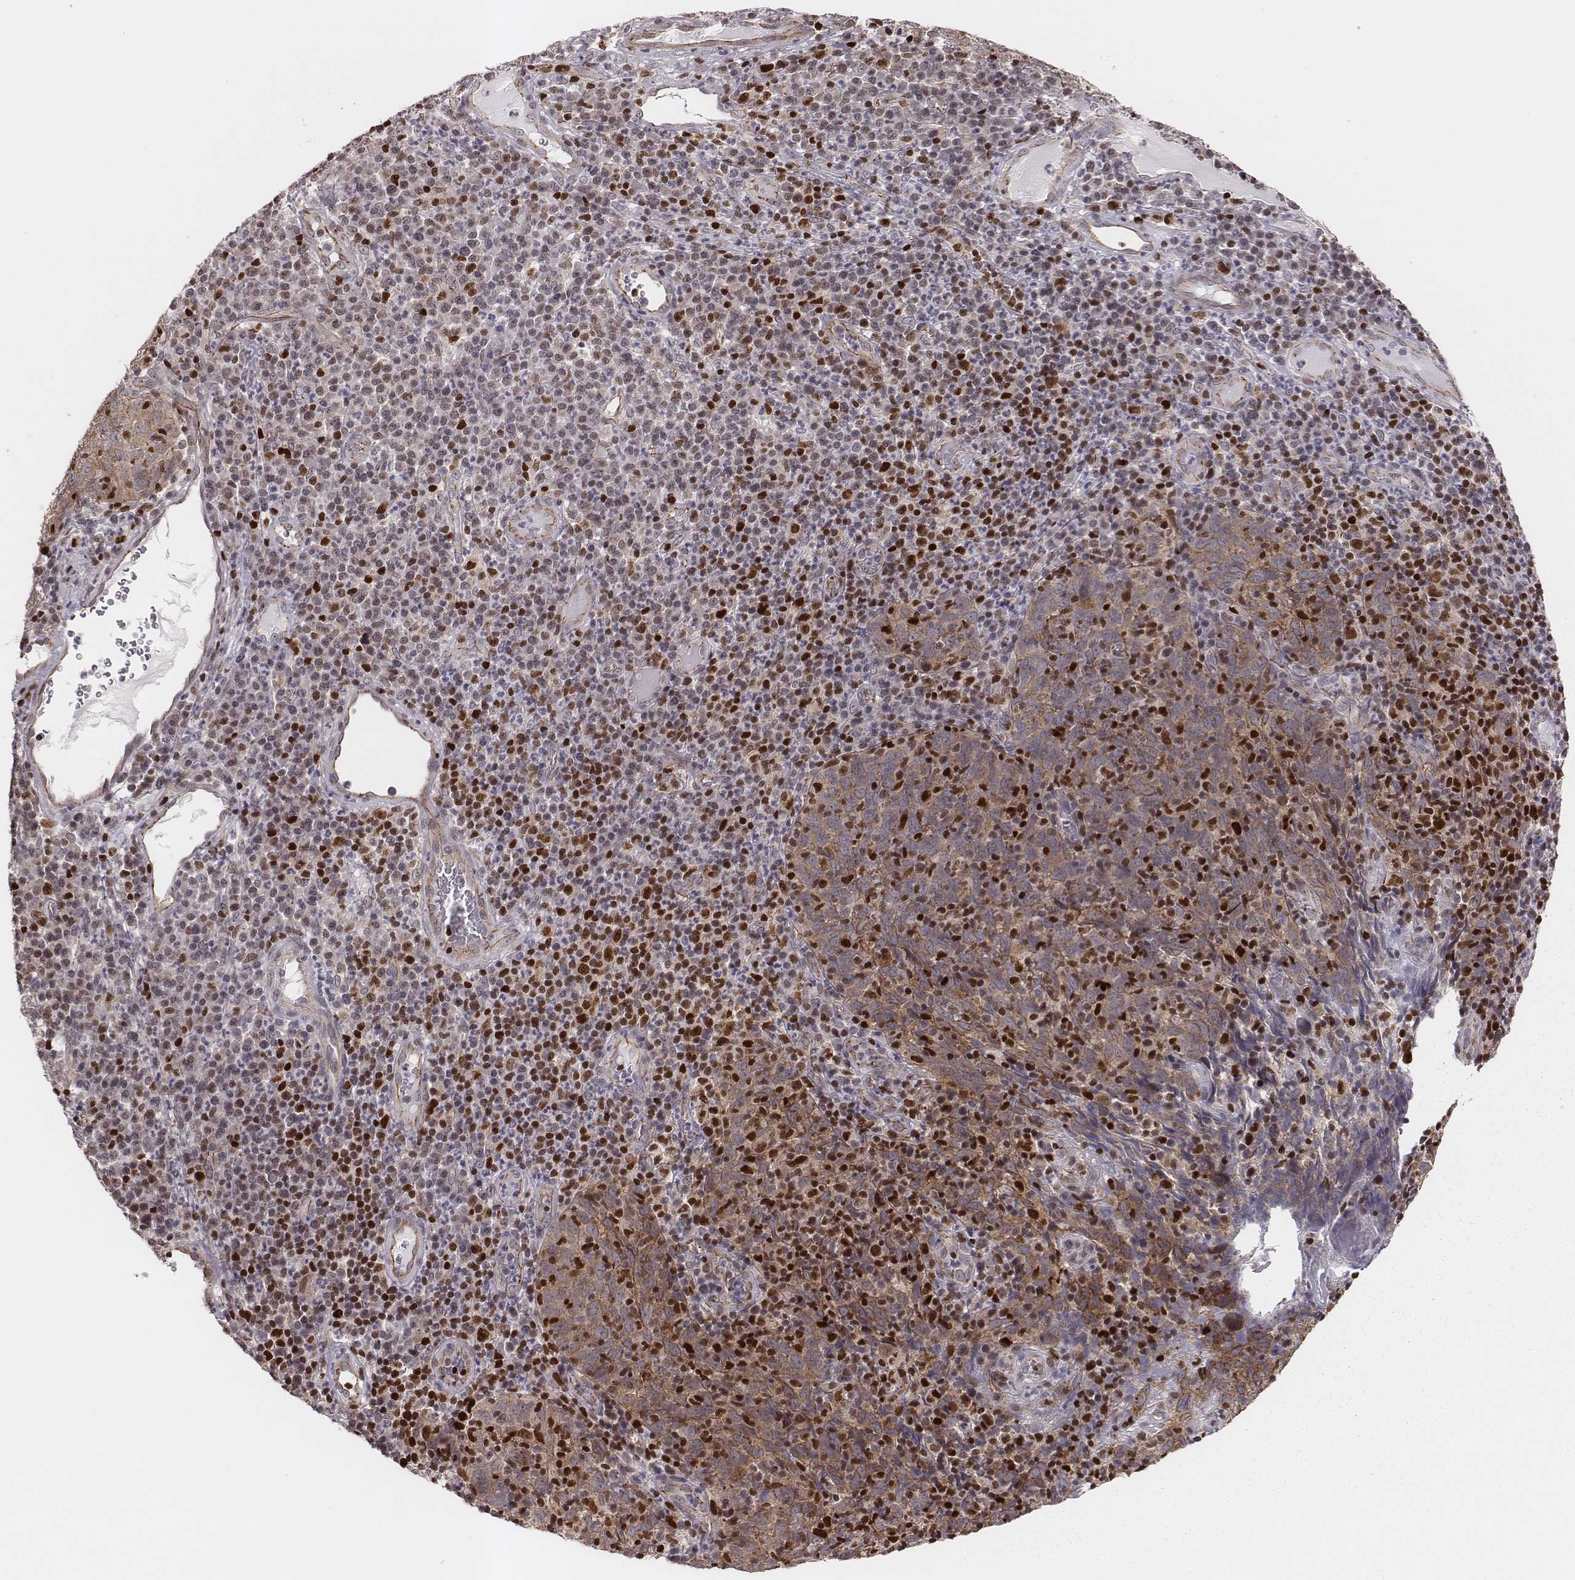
{"staining": {"intensity": "moderate", "quantity": ">75%", "location": "cytoplasmic/membranous"}, "tissue": "skin cancer", "cell_type": "Tumor cells", "image_type": "cancer", "snomed": [{"axis": "morphology", "description": "Squamous cell carcinoma, NOS"}, {"axis": "topography", "description": "Skin"}, {"axis": "topography", "description": "Anal"}], "caption": "Brown immunohistochemical staining in skin squamous cell carcinoma exhibits moderate cytoplasmic/membranous positivity in about >75% of tumor cells.", "gene": "WDR59", "patient": {"sex": "female", "age": 51}}